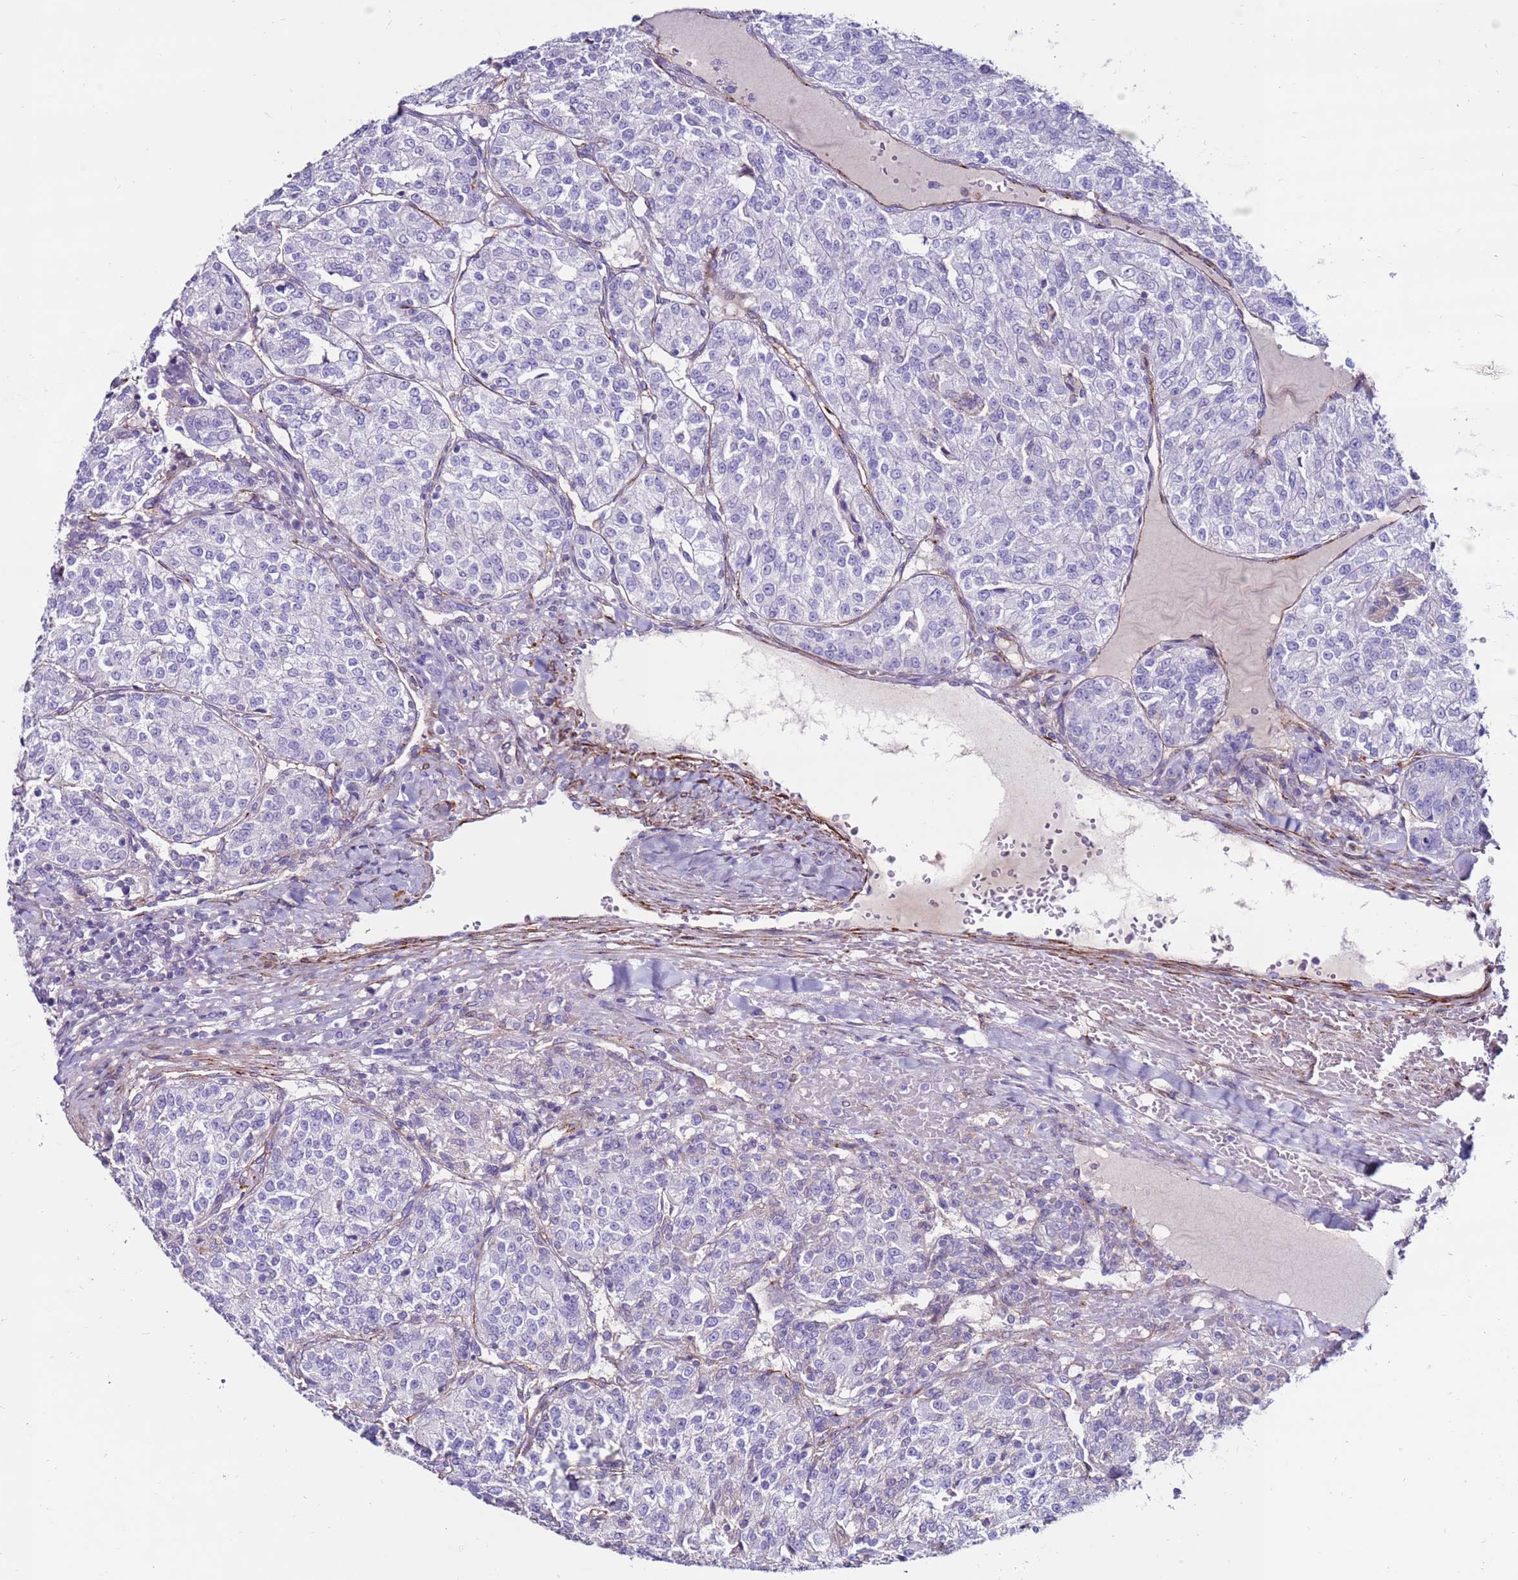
{"staining": {"intensity": "negative", "quantity": "none", "location": "none"}, "tissue": "renal cancer", "cell_type": "Tumor cells", "image_type": "cancer", "snomed": [{"axis": "morphology", "description": "Adenocarcinoma, NOS"}, {"axis": "topography", "description": "Kidney"}], "caption": "Immunohistochemical staining of human renal cancer exhibits no significant staining in tumor cells.", "gene": "CLEC4M", "patient": {"sex": "female", "age": 63}}